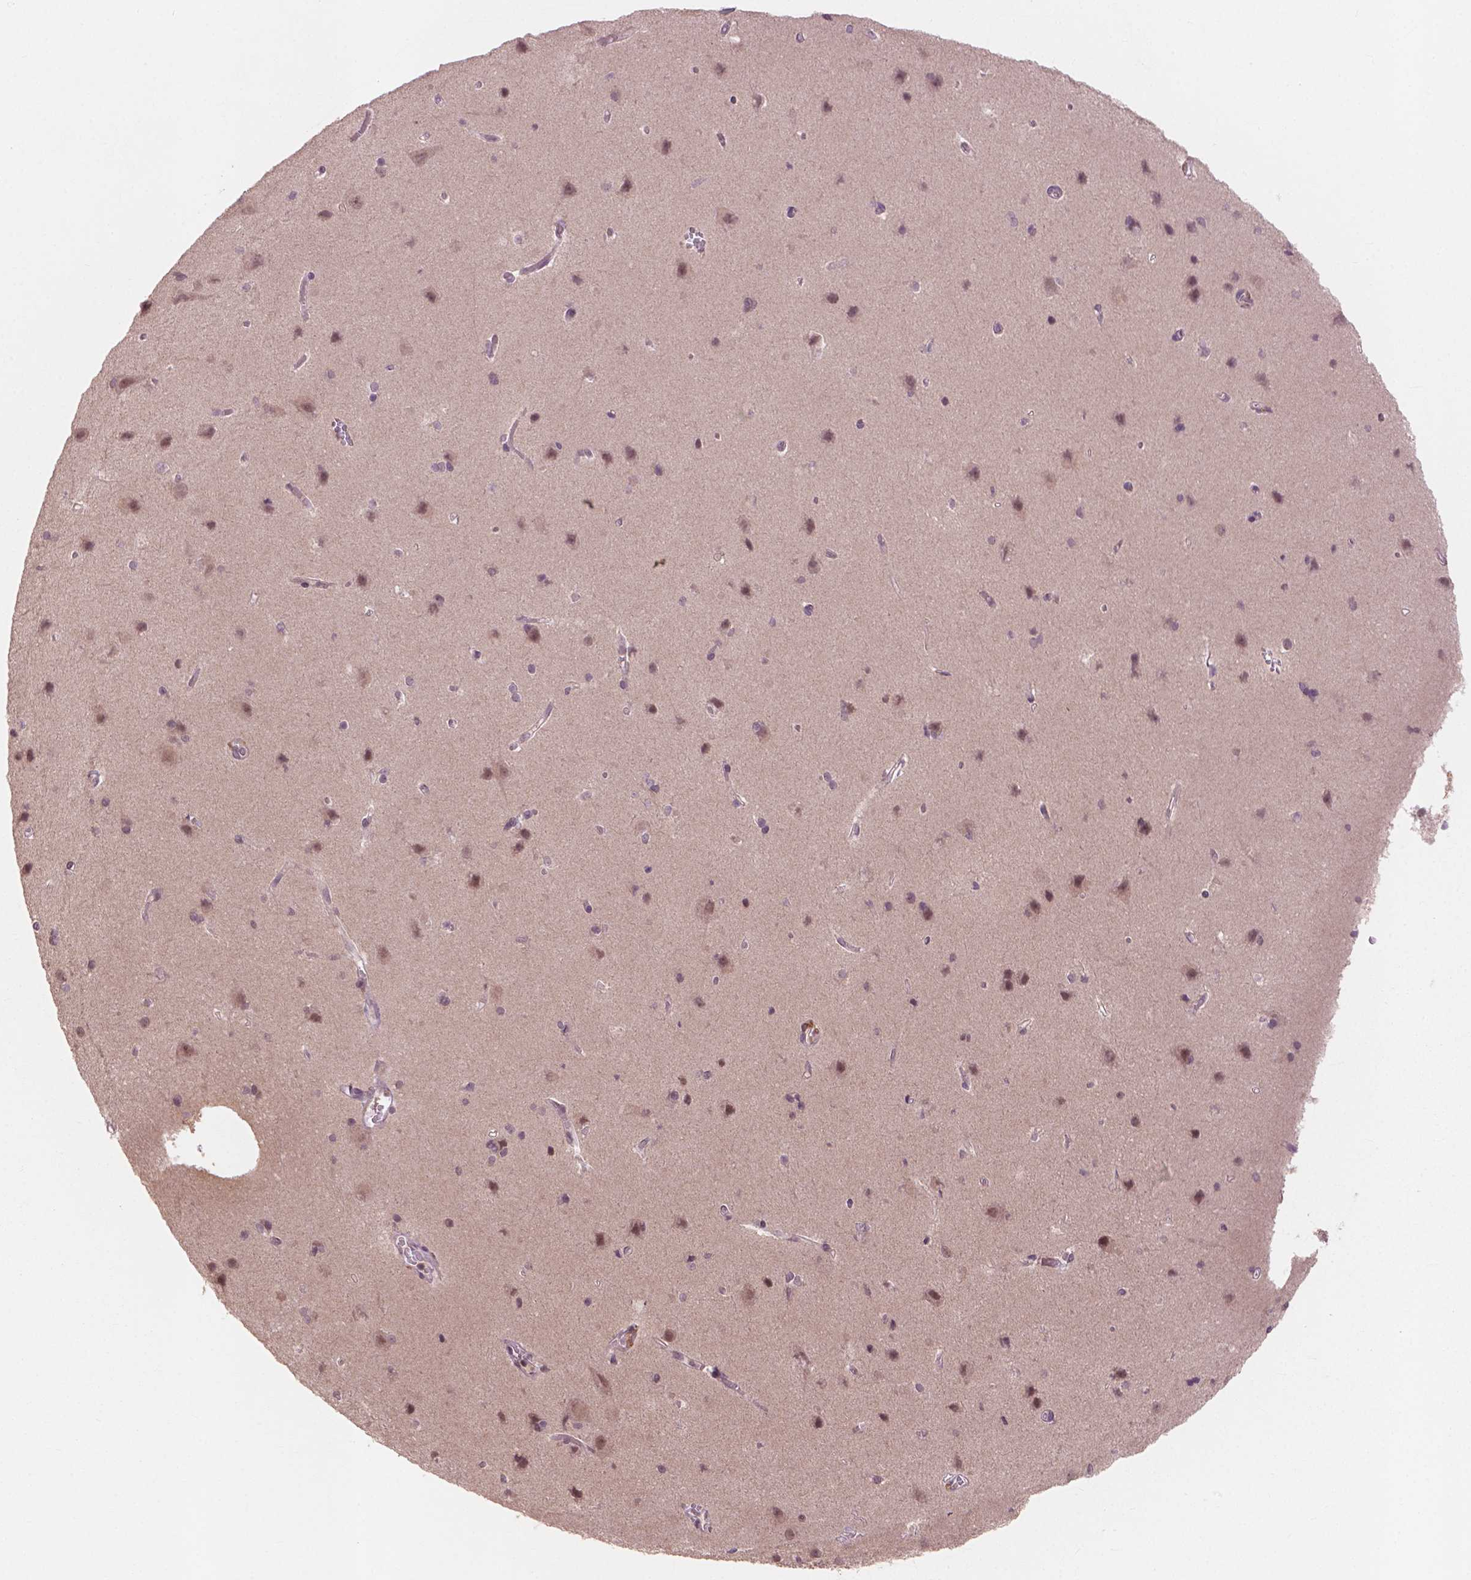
{"staining": {"intensity": "negative", "quantity": "none", "location": "none"}, "tissue": "cerebral cortex", "cell_type": "Endothelial cells", "image_type": "normal", "snomed": [{"axis": "morphology", "description": "Normal tissue, NOS"}, {"axis": "topography", "description": "Cerebral cortex"}], "caption": "High magnification brightfield microscopy of benign cerebral cortex stained with DAB (3,3'-diaminobenzidine) (brown) and counterstained with hematoxylin (blue): endothelial cells show no significant staining. The staining is performed using DAB (3,3'-diaminobenzidine) brown chromogen with nuclei counter-stained in using hematoxylin.", "gene": "SSU72", "patient": {"sex": "male", "age": 37}}